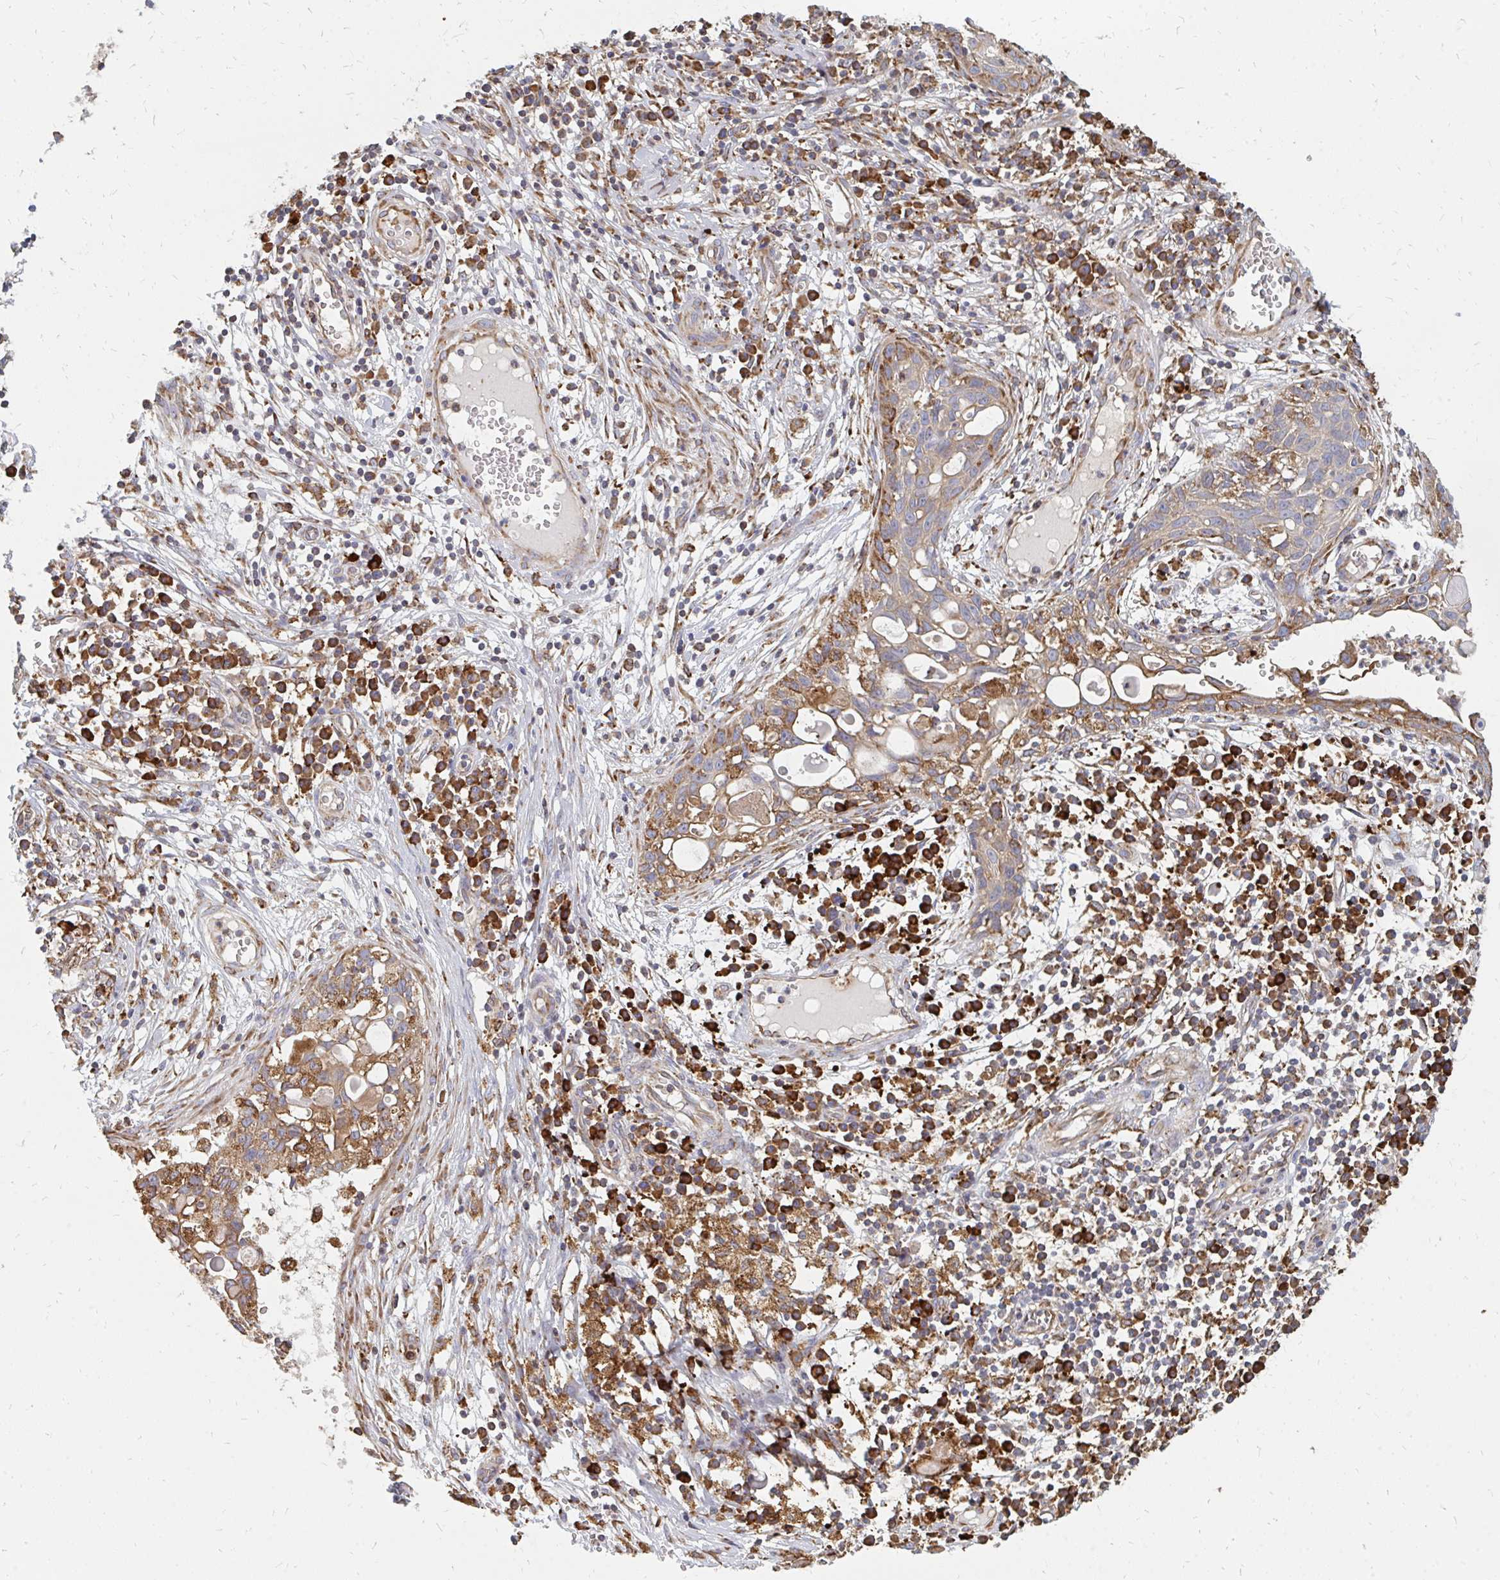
{"staining": {"intensity": "moderate", "quantity": ">75%", "location": "cytoplasmic/membranous"}, "tissue": "skin cancer", "cell_type": "Tumor cells", "image_type": "cancer", "snomed": [{"axis": "morphology", "description": "Squamous cell carcinoma, NOS"}, {"axis": "topography", "description": "Skin"}, {"axis": "topography", "description": "Vulva"}], "caption": "Skin cancer (squamous cell carcinoma) stained for a protein (brown) demonstrates moderate cytoplasmic/membranous positive positivity in about >75% of tumor cells.", "gene": "PPP1R13L", "patient": {"sex": "female", "age": 83}}